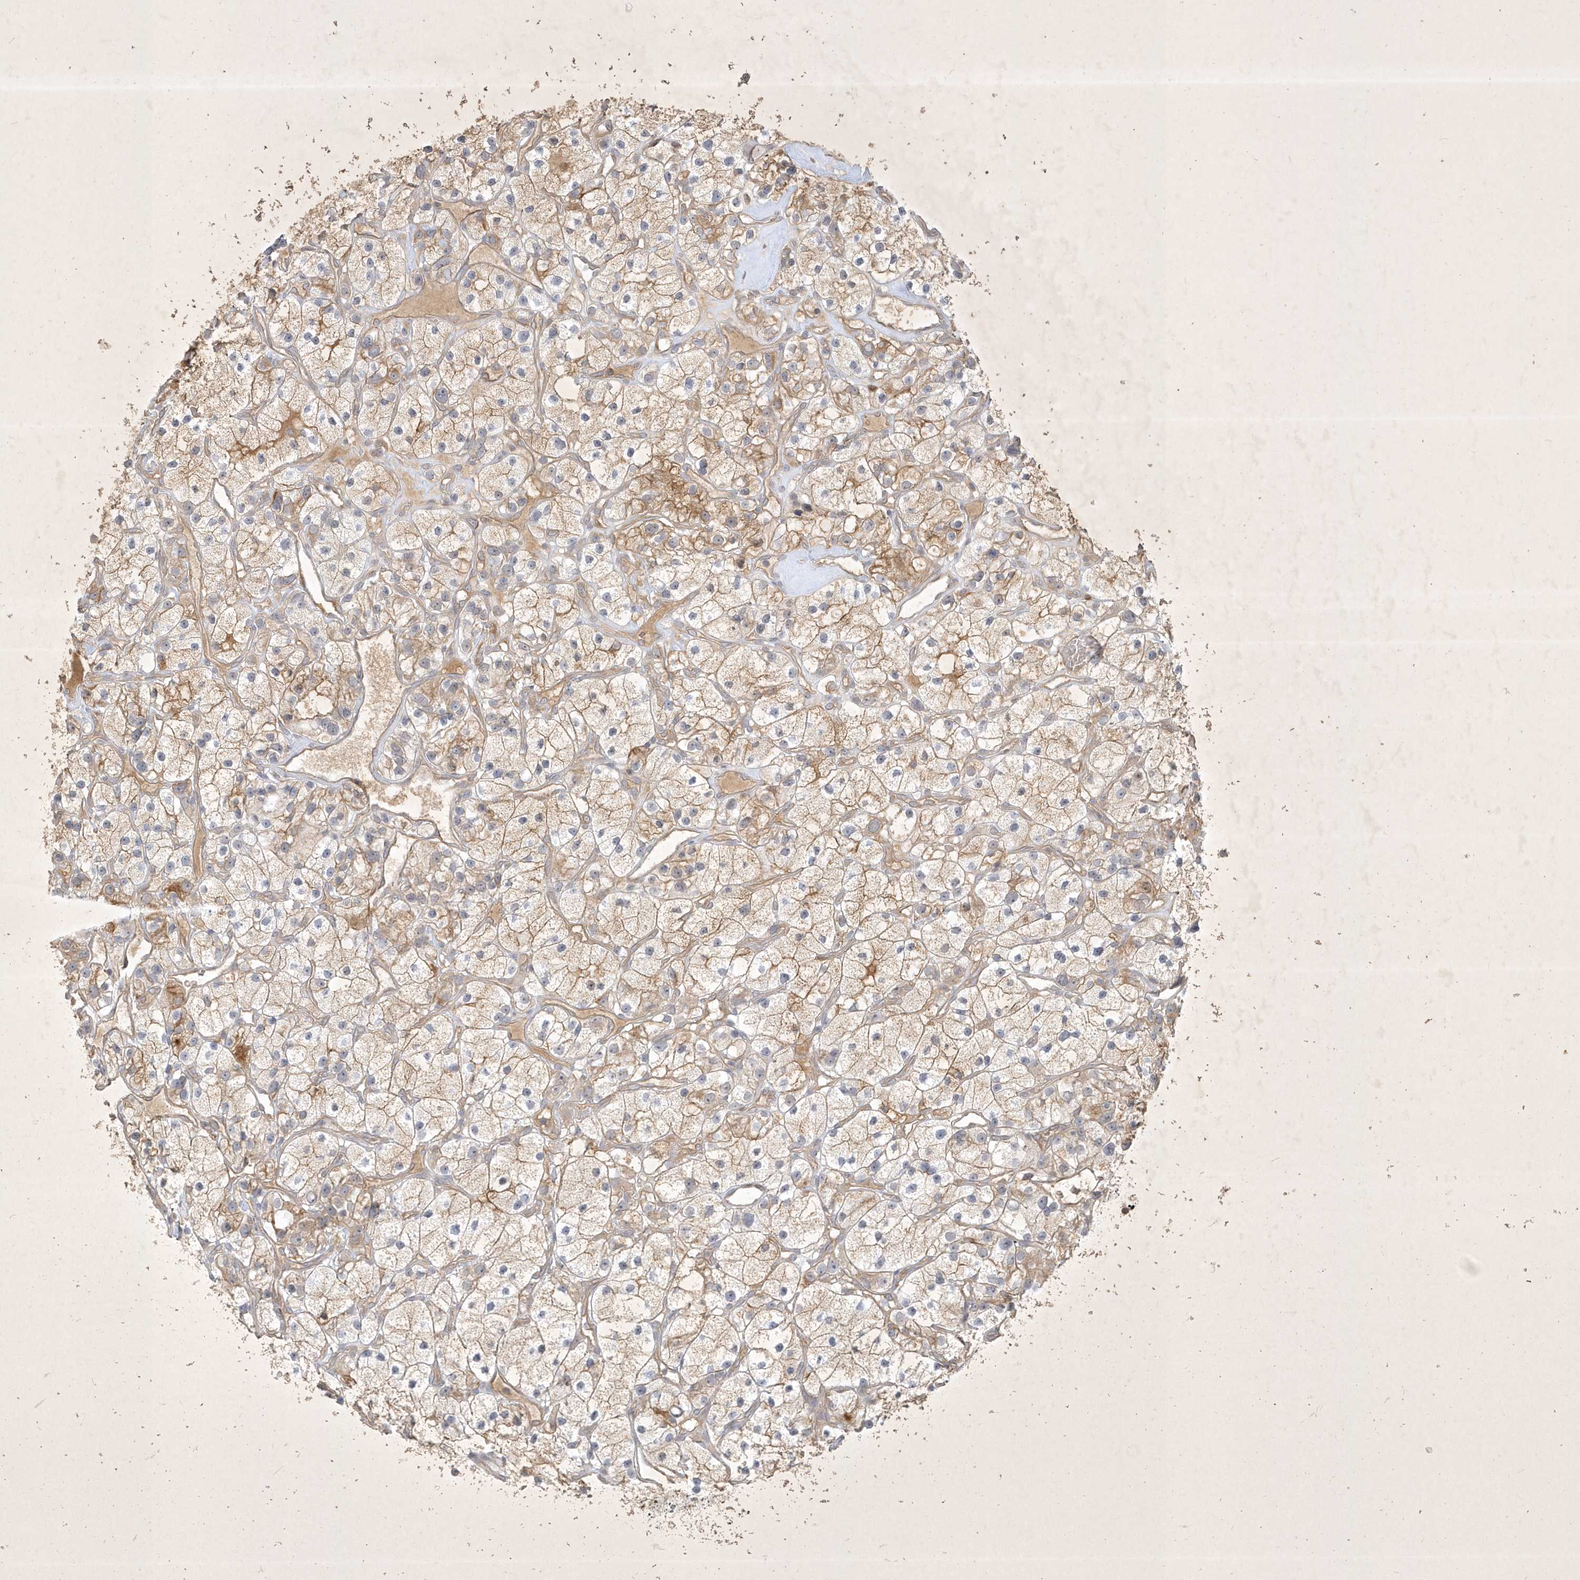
{"staining": {"intensity": "moderate", "quantity": "25%-75%", "location": "cytoplasmic/membranous"}, "tissue": "renal cancer", "cell_type": "Tumor cells", "image_type": "cancer", "snomed": [{"axis": "morphology", "description": "Adenocarcinoma, NOS"}, {"axis": "topography", "description": "Kidney"}], "caption": "Tumor cells exhibit medium levels of moderate cytoplasmic/membranous staining in about 25%-75% of cells in human renal adenocarcinoma.", "gene": "BOD1", "patient": {"sex": "female", "age": 57}}